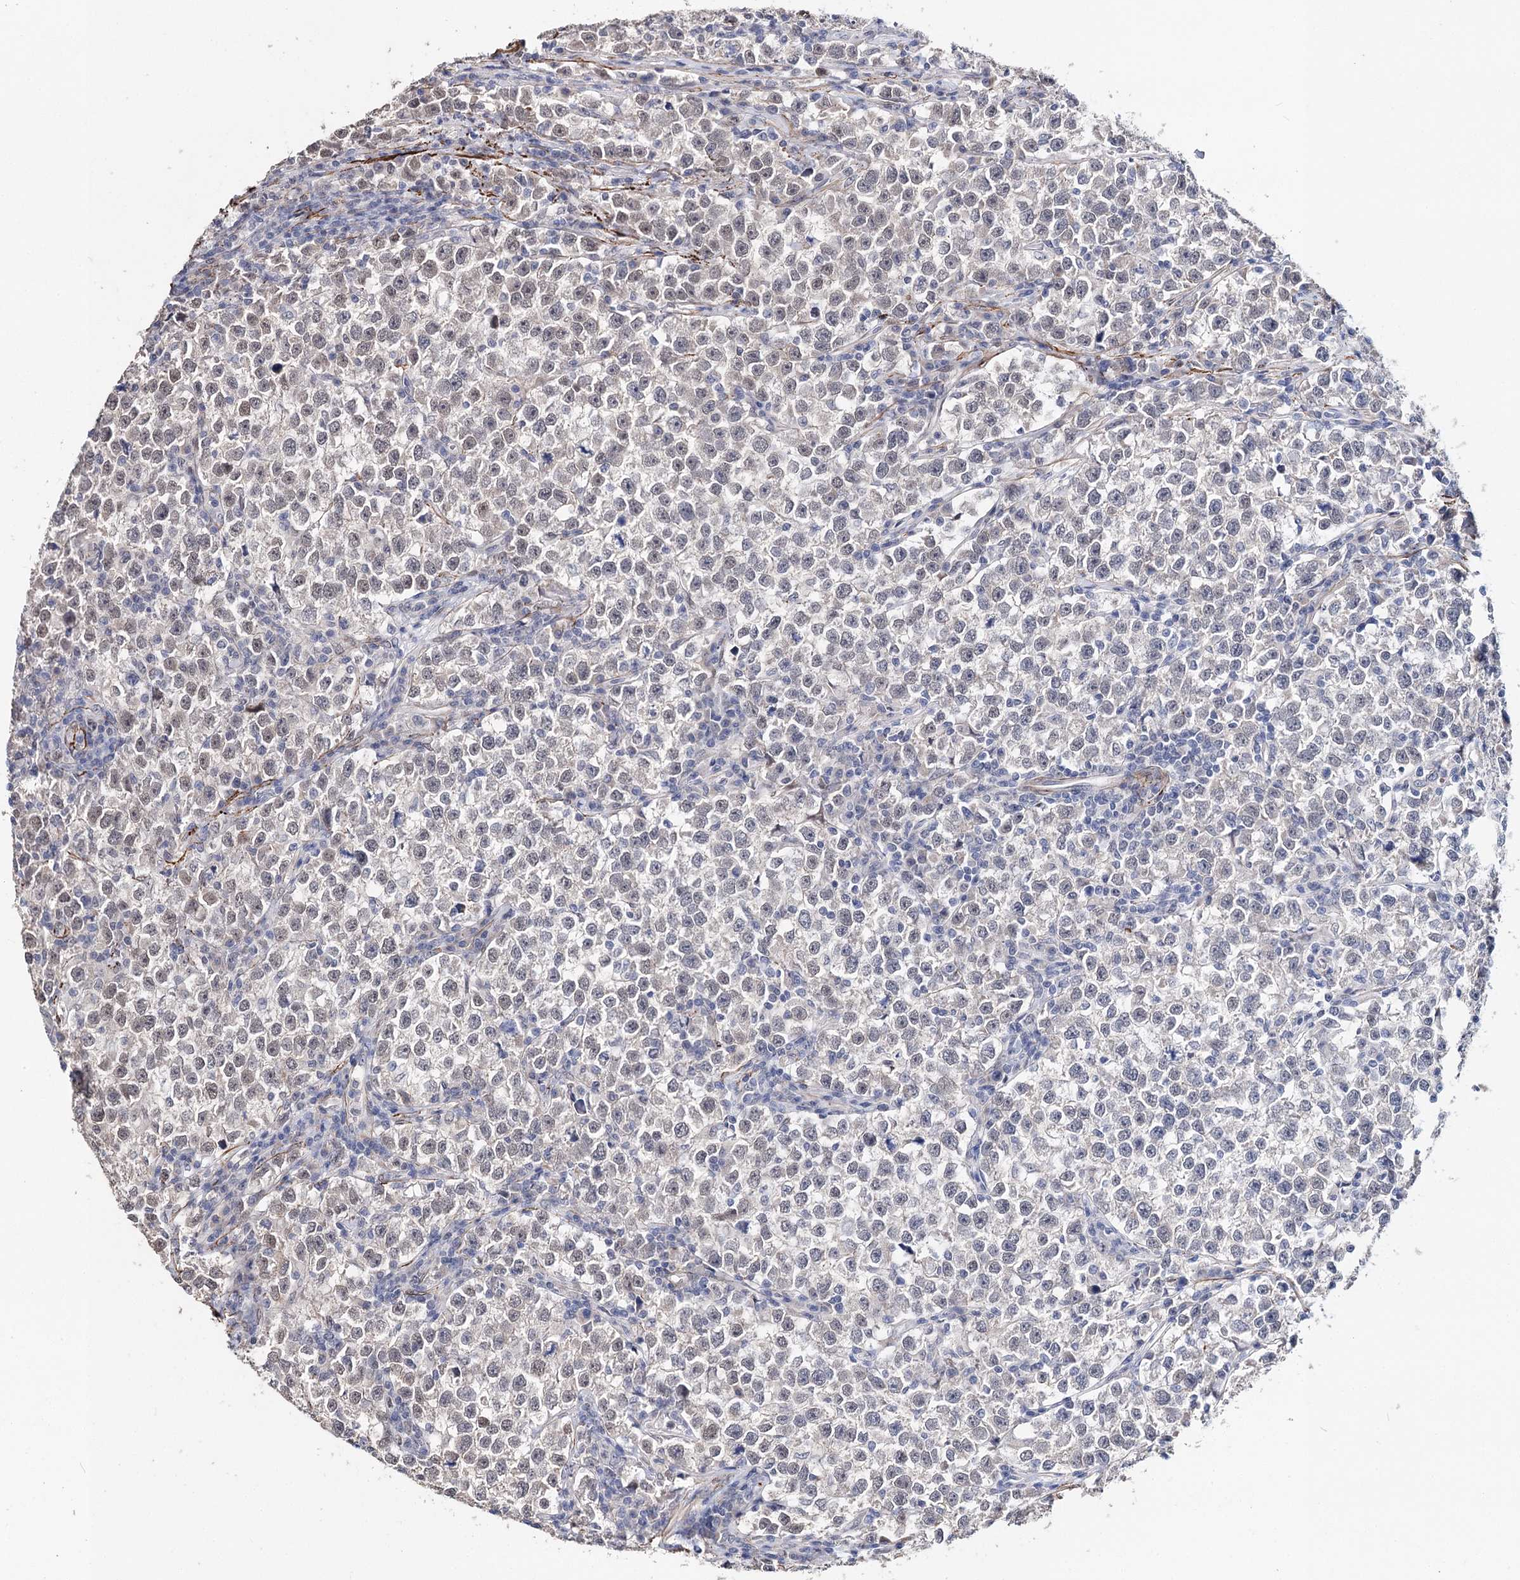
{"staining": {"intensity": "weak", "quantity": "<25%", "location": "nuclear"}, "tissue": "testis cancer", "cell_type": "Tumor cells", "image_type": "cancer", "snomed": [{"axis": "morphology", "description": "Normal tissue, NOS"}, {"axis": "morphology", "description": "Seminoma, NOS"}, {"axis": "topography", "description": "Testis"}], "caption": "IHC micrograph of neoplastic tissue: testis cancer stained with DAB reveals no significant protein positivity in tumor cells.", "gene": "CFAP46", "patient": {"sex": "male", "age": 43}}